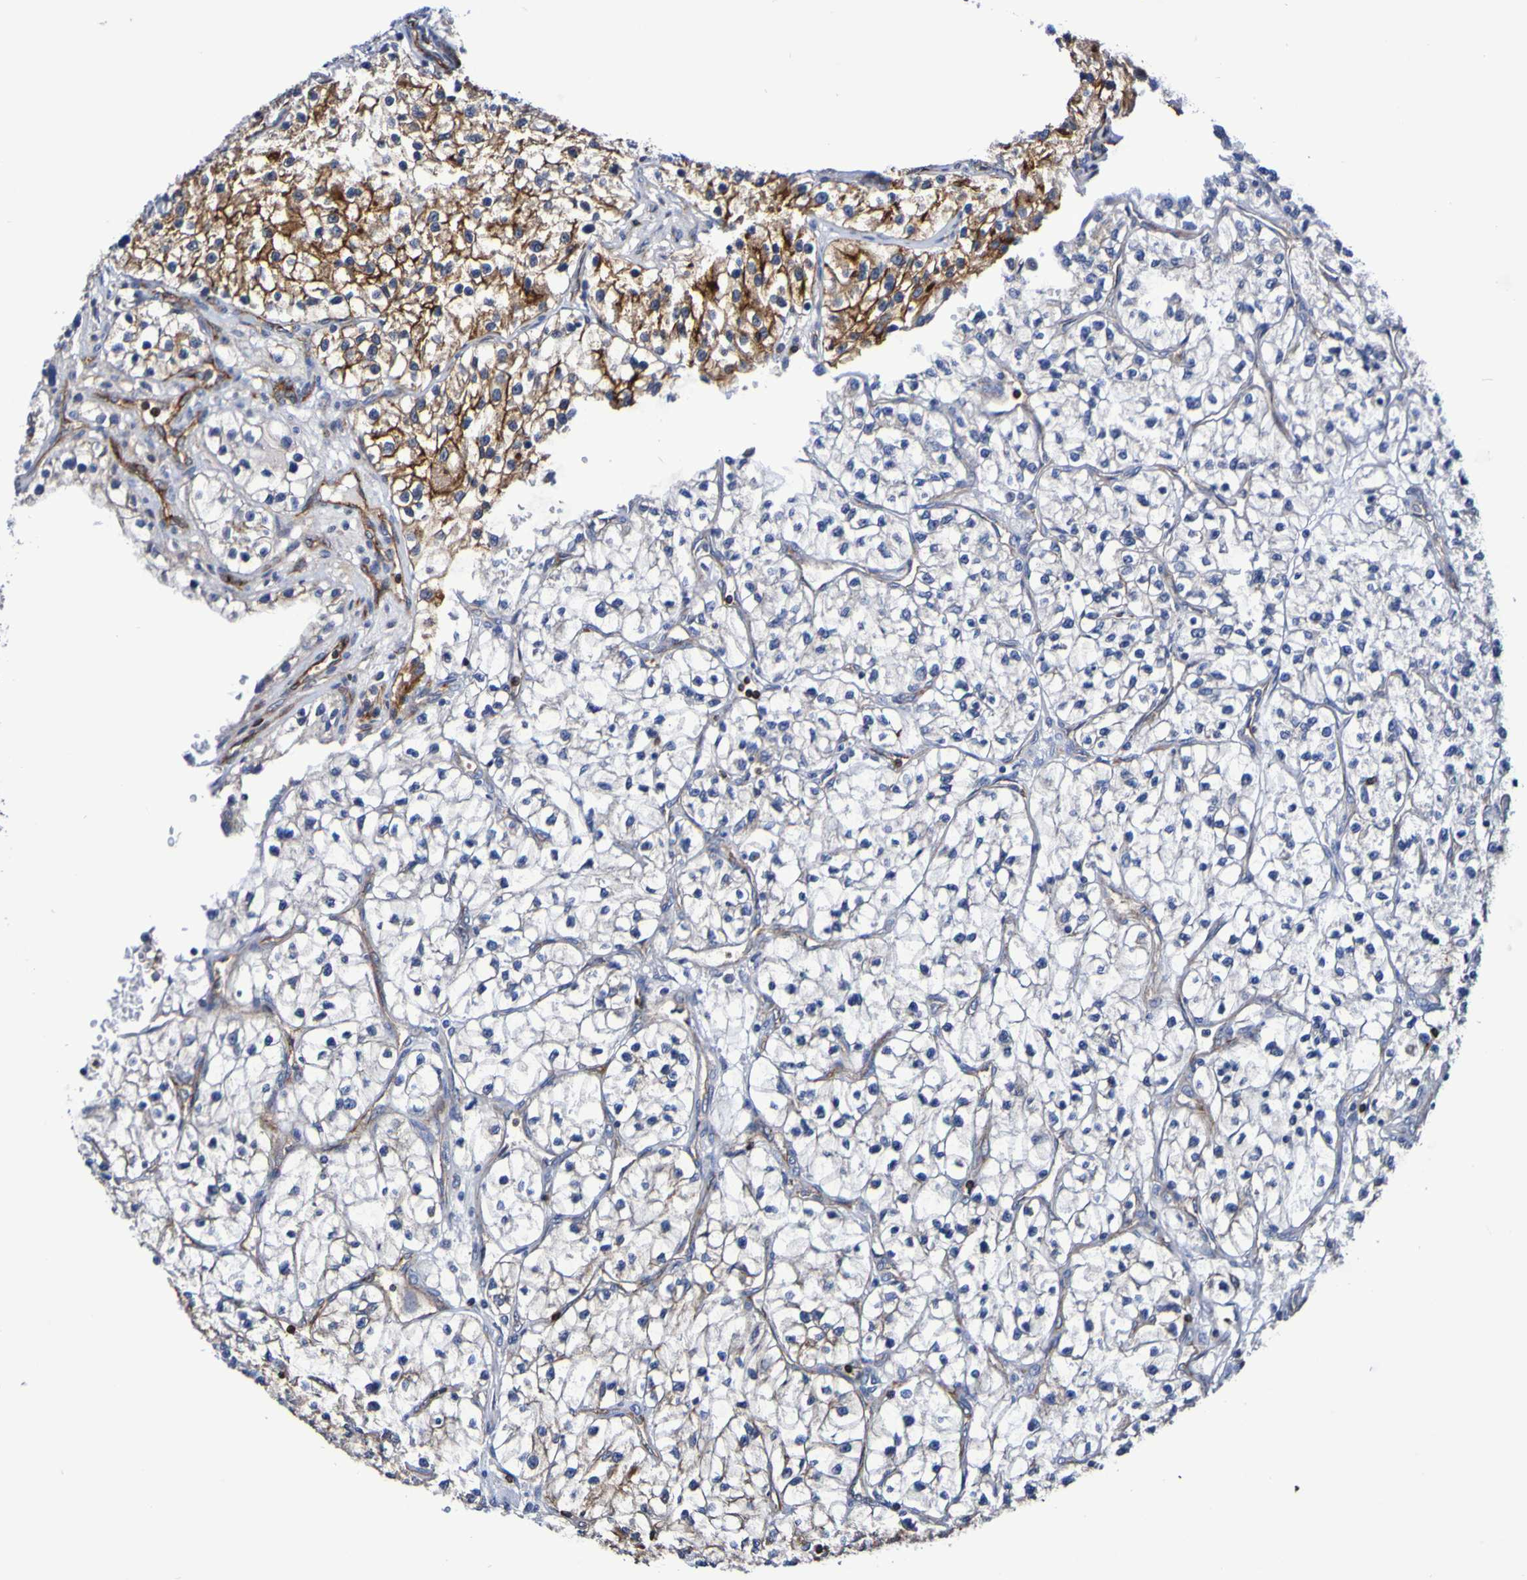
{"staining": {"intensity": "weak", "quantity": "25%-75%", "location": "cytoplasmic/membranous"}, "tissue": "renal cancer", "cell_type": "Tumor cells", "image_type": "cancer", "snomed": [{"axis": "morphology", "description": "Adenocarcinoma, NOS"}, {"axis": "topography", "description": "Kidney"}], "caption": "Immunohistochemistry (IHC) micrograph of human renal cancer stained for a protein (brown), which shows low levels of weak cytoplasmic/membranous expression in about 25%-75% of tumor cells.", "gene": "GJB1", "patient": {"sex": "female", "age": 57}}